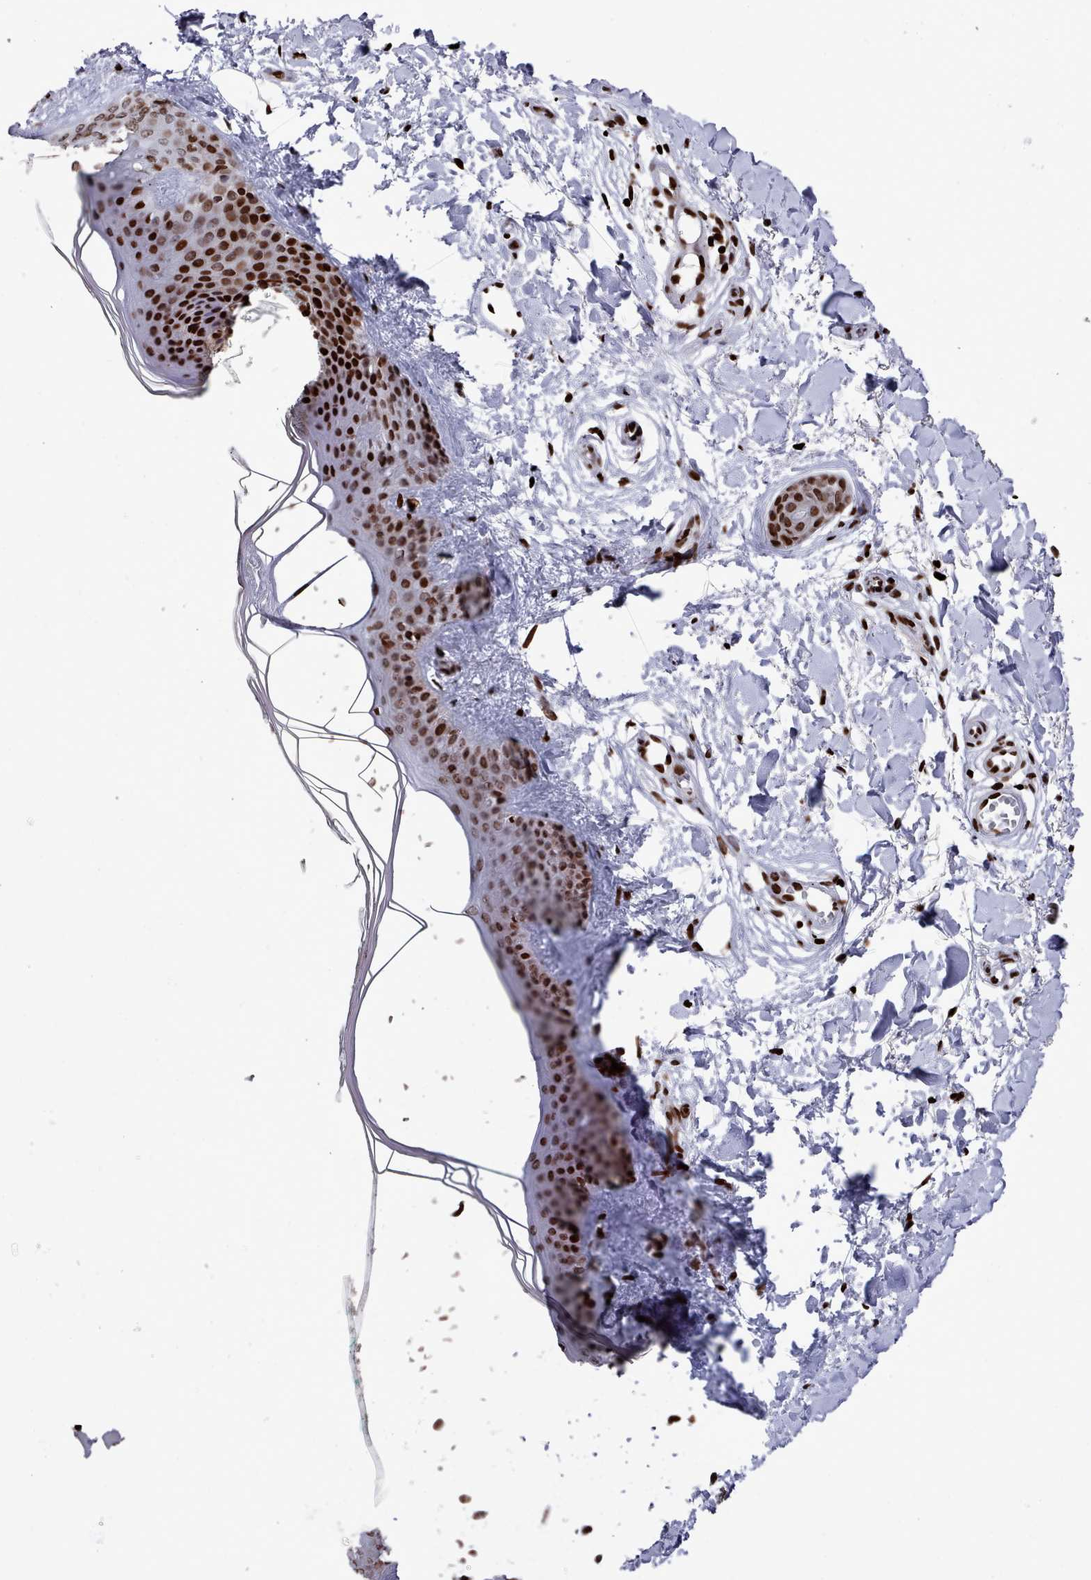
{"staining": {"intensity": "strong", "quantity": ">75%", "location": "nuclear"}, "tissue": "skin", "cell_type": "Fibroblasts", "image_type": "normal", "snomed": [{"axis": "morphology", "description": "Normal tissue, NOS"}, {"axis": "topography", "description": "Skin"}], "caption": "The image exhibits staining of normal skin, revealing strong nuclear protein staining (brown color) within fibroblasts.", "gene": "PCDHB11", "patient": {"sex": "female", "age": 34}}